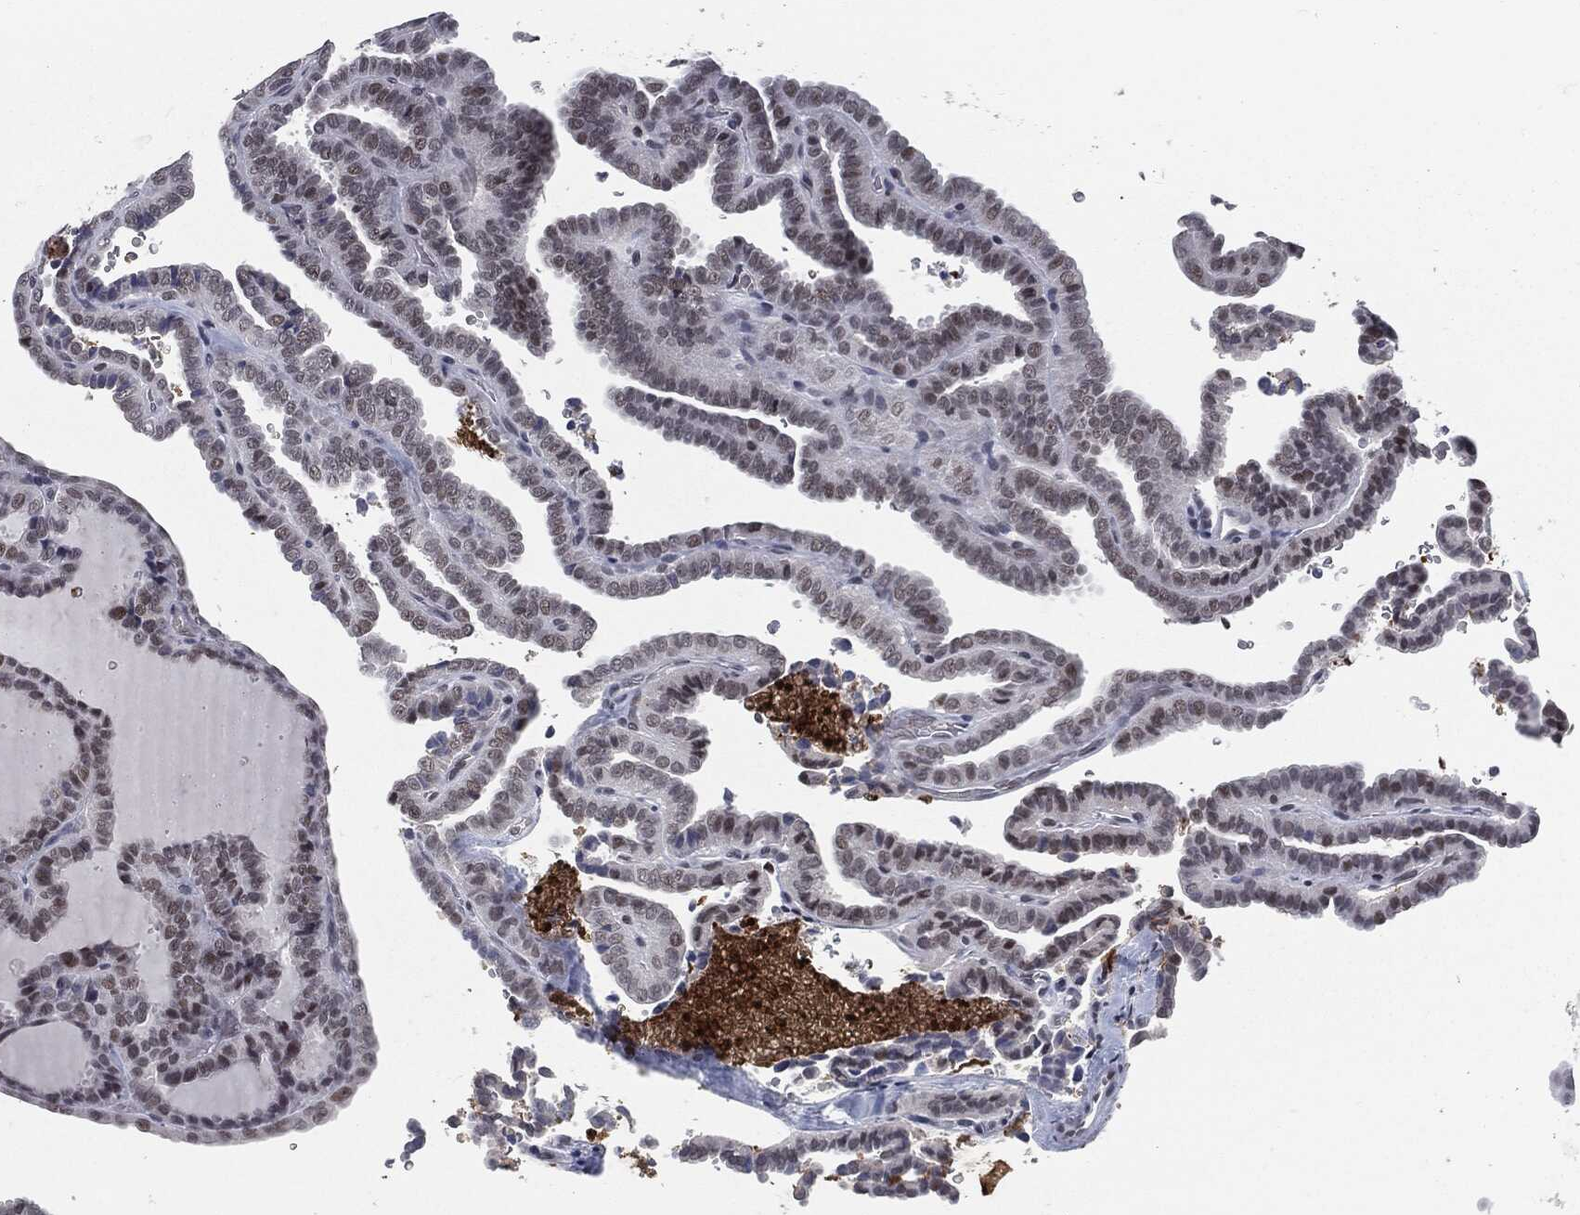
{"staining": {"intensity": "negative", "quantity": "none", "location": "none"}, "tissue": "thyroid cancer", "cell_type": "Tumor cells", "image_type": "cancer", "snomed": [{"axis": "morphology", "description": "Papillary adenocarcinoma, NOS"}, {"axis": "topography", "description": "Thyroid gland"}], "caption": "A high-resolution photomicrograph shows IHC staining of thyroid cancer, which shows no significant expression in tumor cells. (Immunohistochemistry, brightfield microscopy, high magnification).", "gene": "ANXA1", "patient": {"sex": "female", "age": 39}}